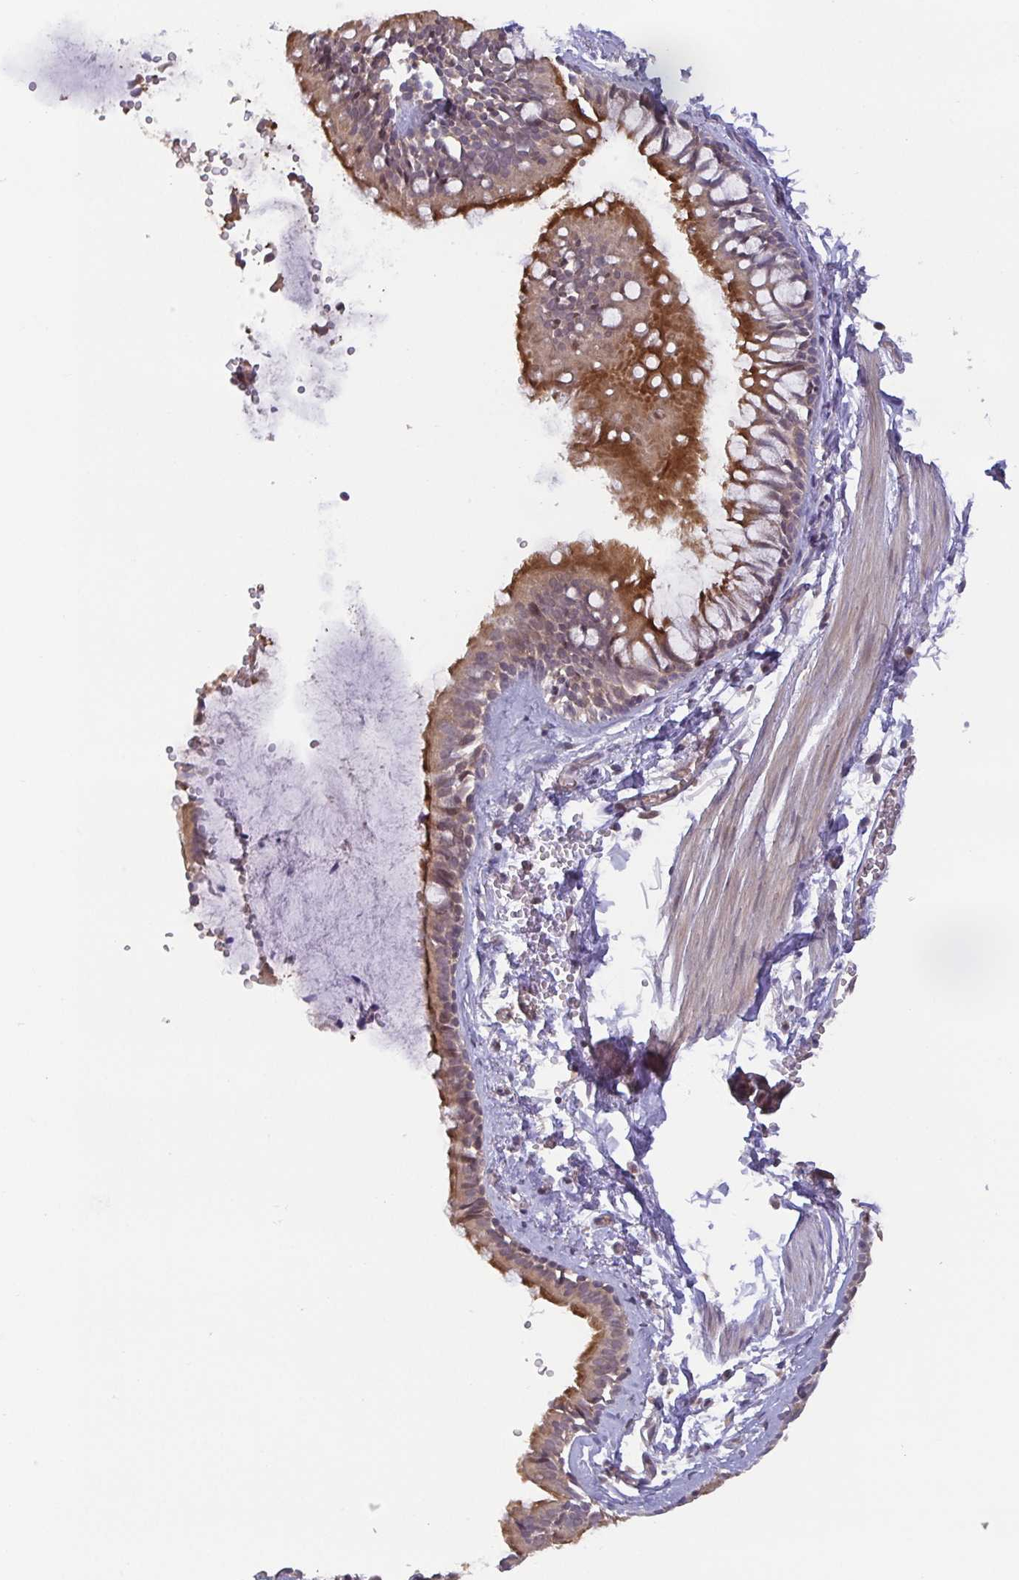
{"staining": {"intensity": "moderate", "quantity": ">75%", "location": "cytoplasmic/membranous"}, "tissue": "bronchus", "cell_type": "Respiratory epithelial cells", "image_type": "normal", "snomed": [{"axis": "morphology", "description": "Normal tissue, NOS"}, {"axis": "topography", "description": "Bronchus"}], "caption": "Benign bronchus reveals moderate cytoplasmic/membranous staining in approximately >75% of respiratory epithelial cells, visualized by immunohistochemistry. The staining was performed using DAB (3,3'-diaminobenzidine), with brown indicating positive protein expression. Nuclei are stained blue with hematoxylin.", "gene": "OSBPL7", "patient": {"sex": "female", "age": 59}}